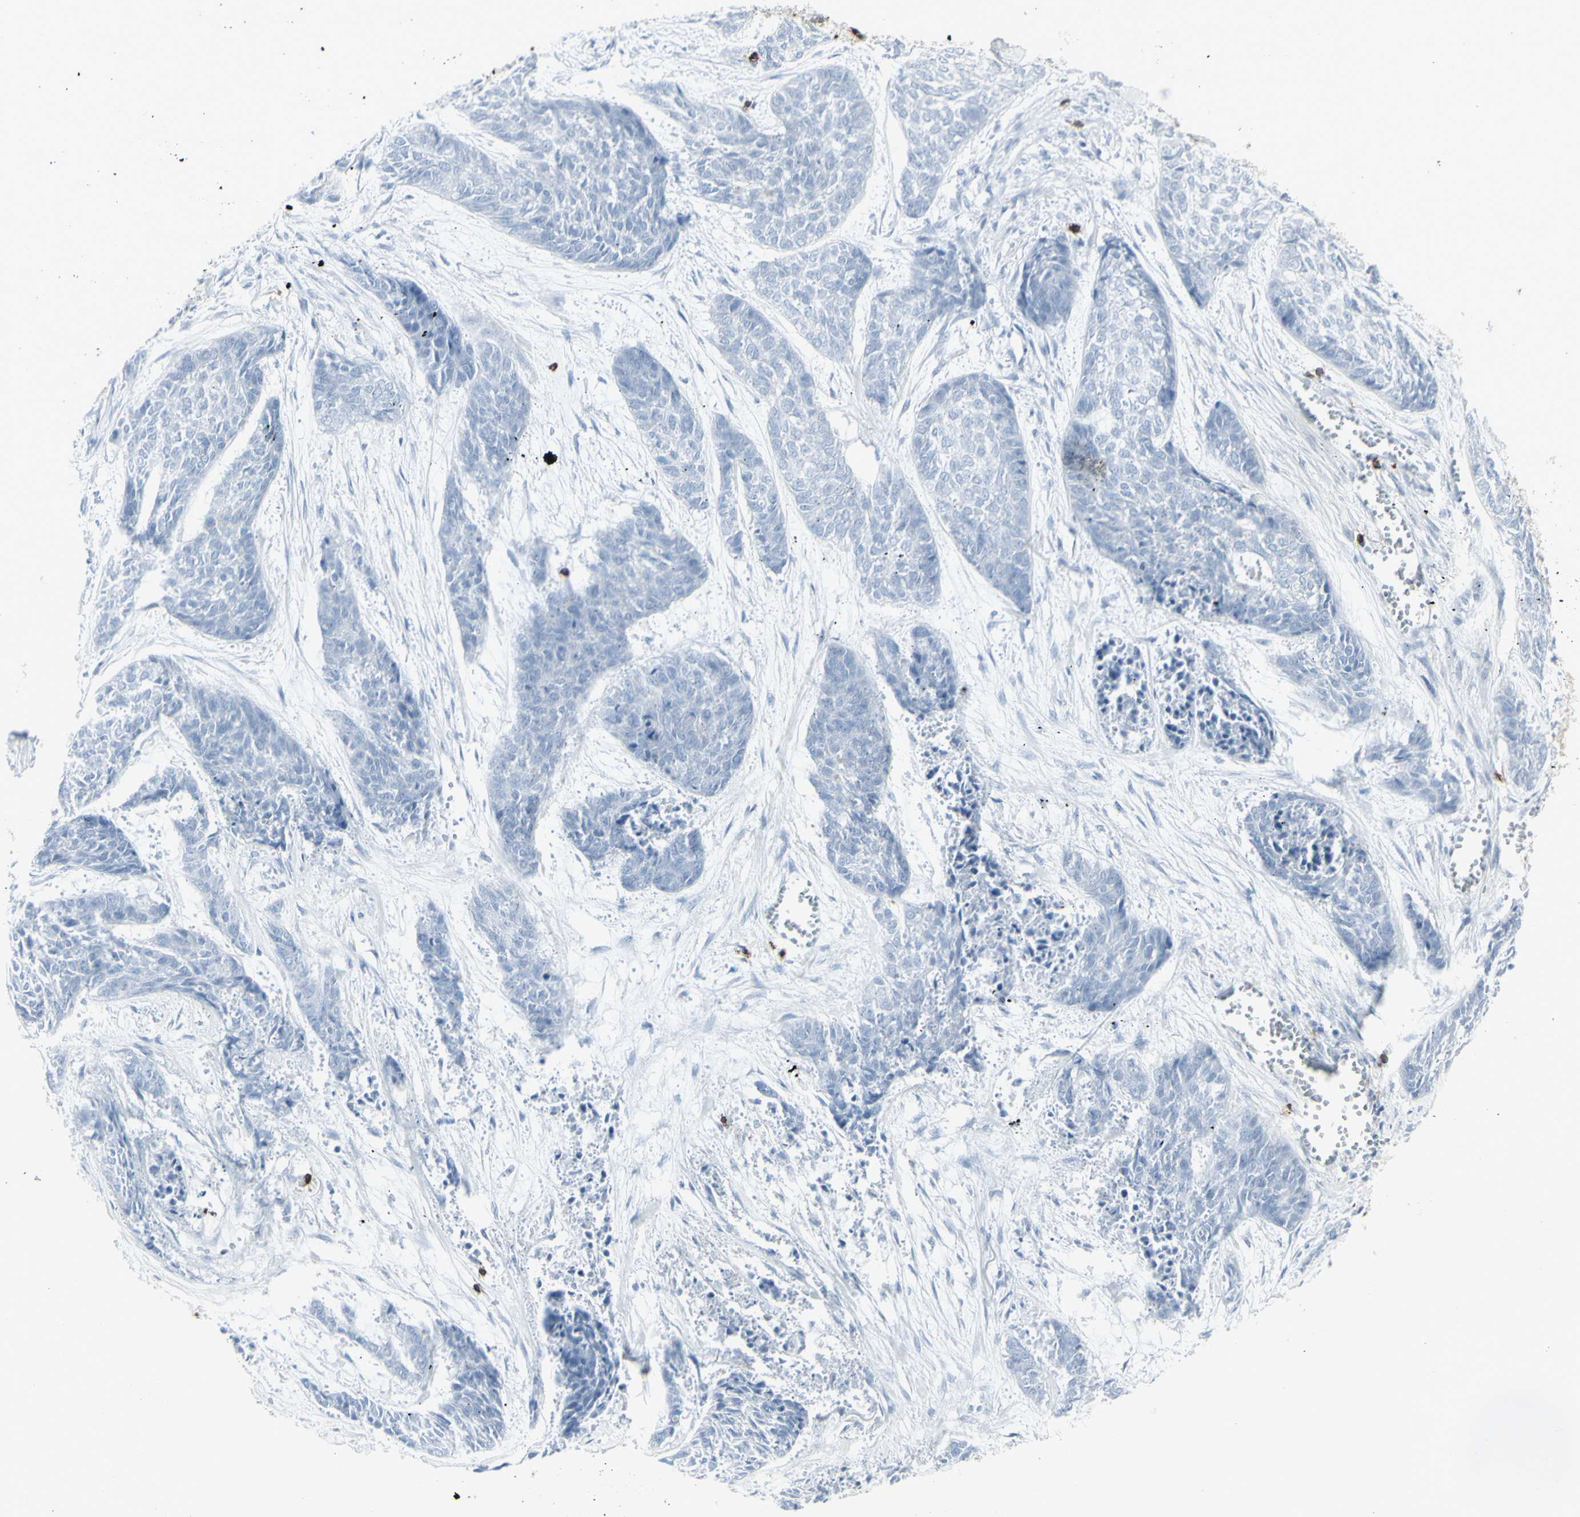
{"staining": {"intensity": "negative", "quantity": "none", "location": "none"}, "tissue": "skin cancer", "cell_type": "Tumor cells", "image_type": "cancer", "snomed": [{"axis": "morphology", "description": "Basal cell carcinoma"}, {"axis": "topography", "description": "Skin"}], "caption": "Tumor cells are negative for brown protein staining in skin cancer.", "gene": "CD247", "patient": {"sex": "female", "age": 64}}